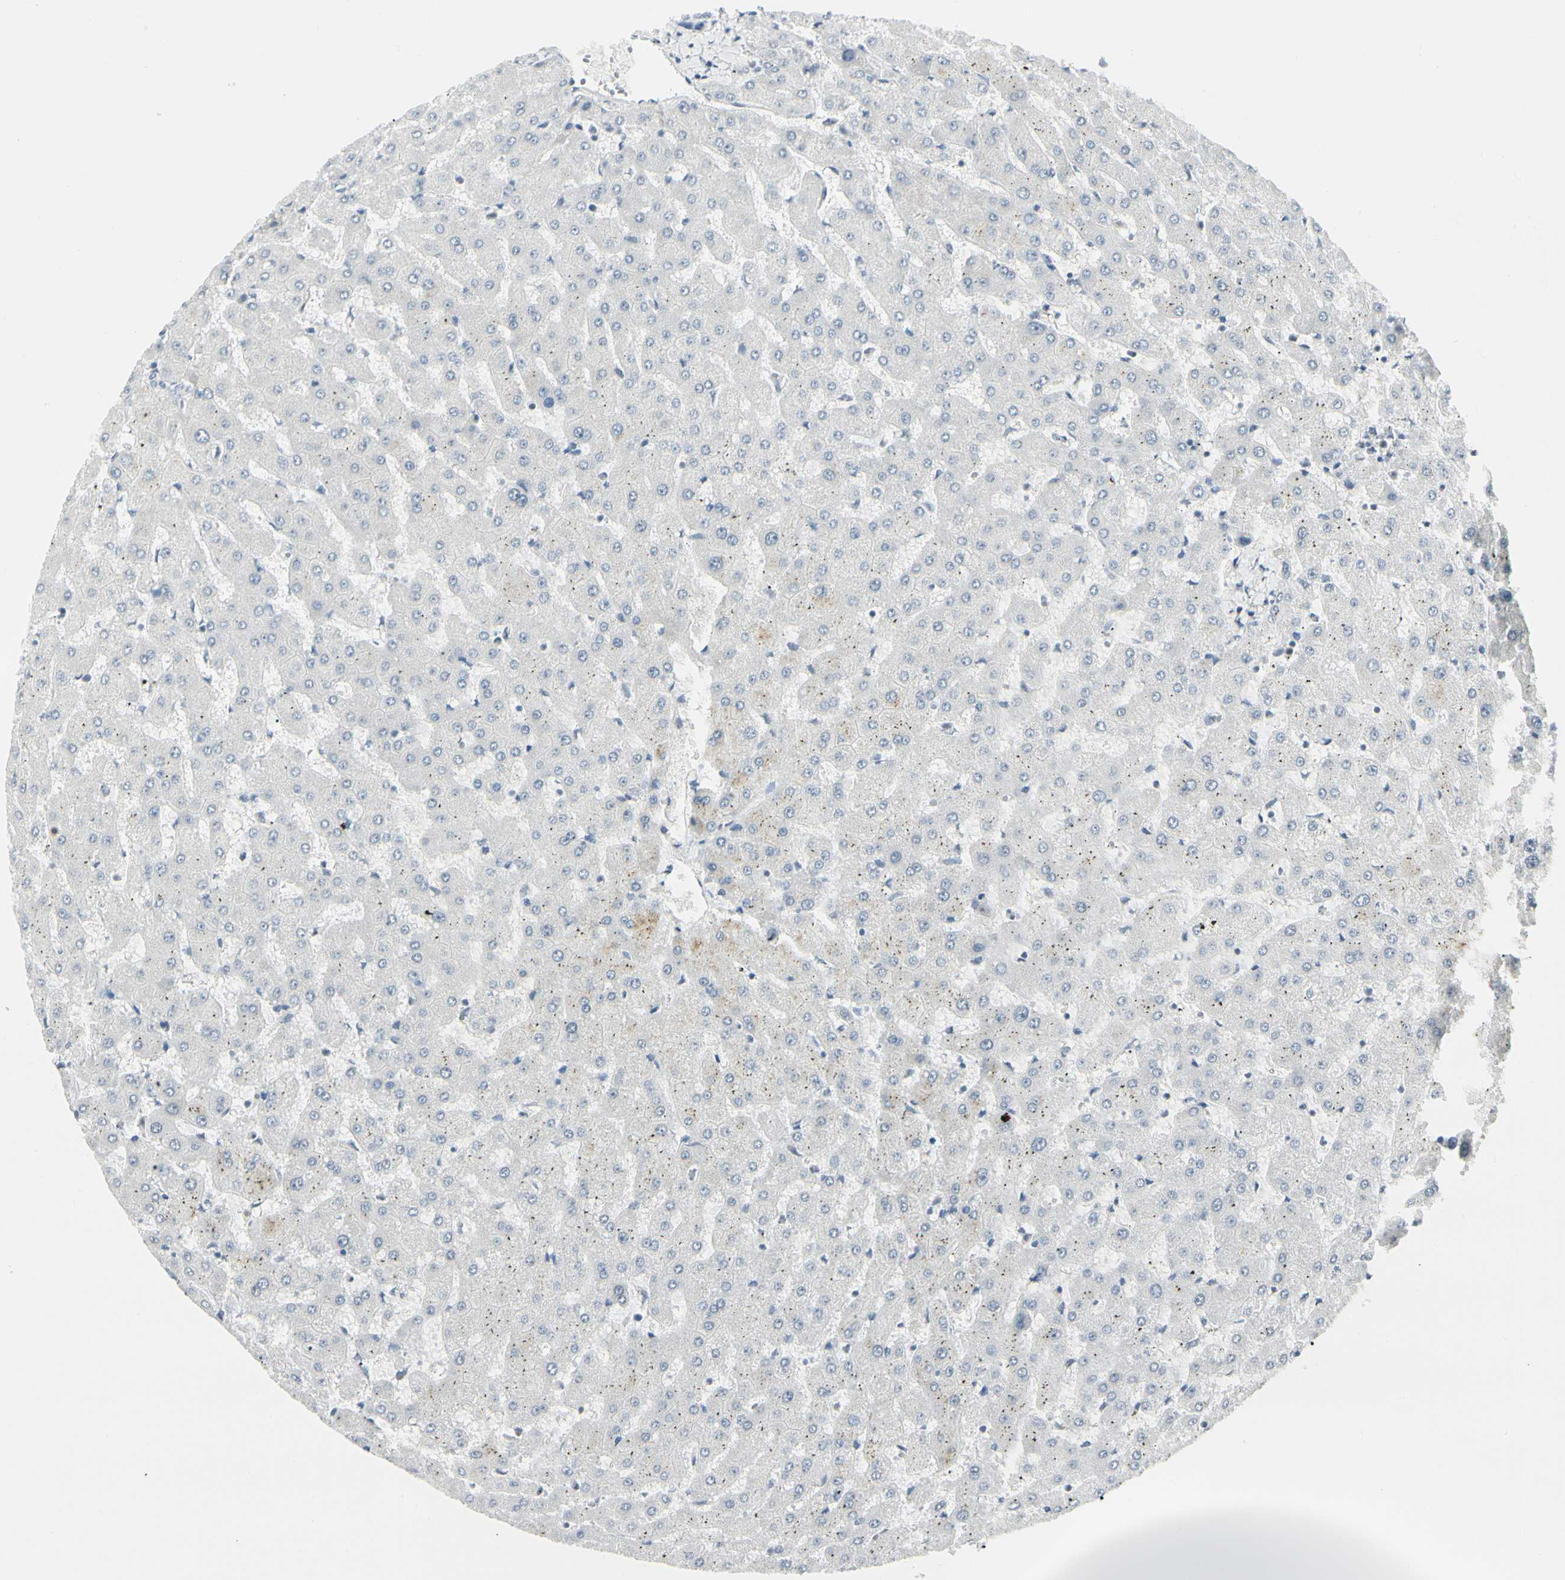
{"staining": {"intensity": "negative", "quantity": "none", "location": "none"}, "tissue": "liver", "cell_type": "Hepatocytes", "image_type": "normal", "snomed": [{"axis": "morphology", "description": "Normal tissue, NOS"}, {"axis": "topography", "description": "Liver"}], "caption": "The photomicrograph shows no significant positivity in hepatocytes of liver.", "gene": "ZBTB7B", "patient": {"sex": "female", "age": 63}}